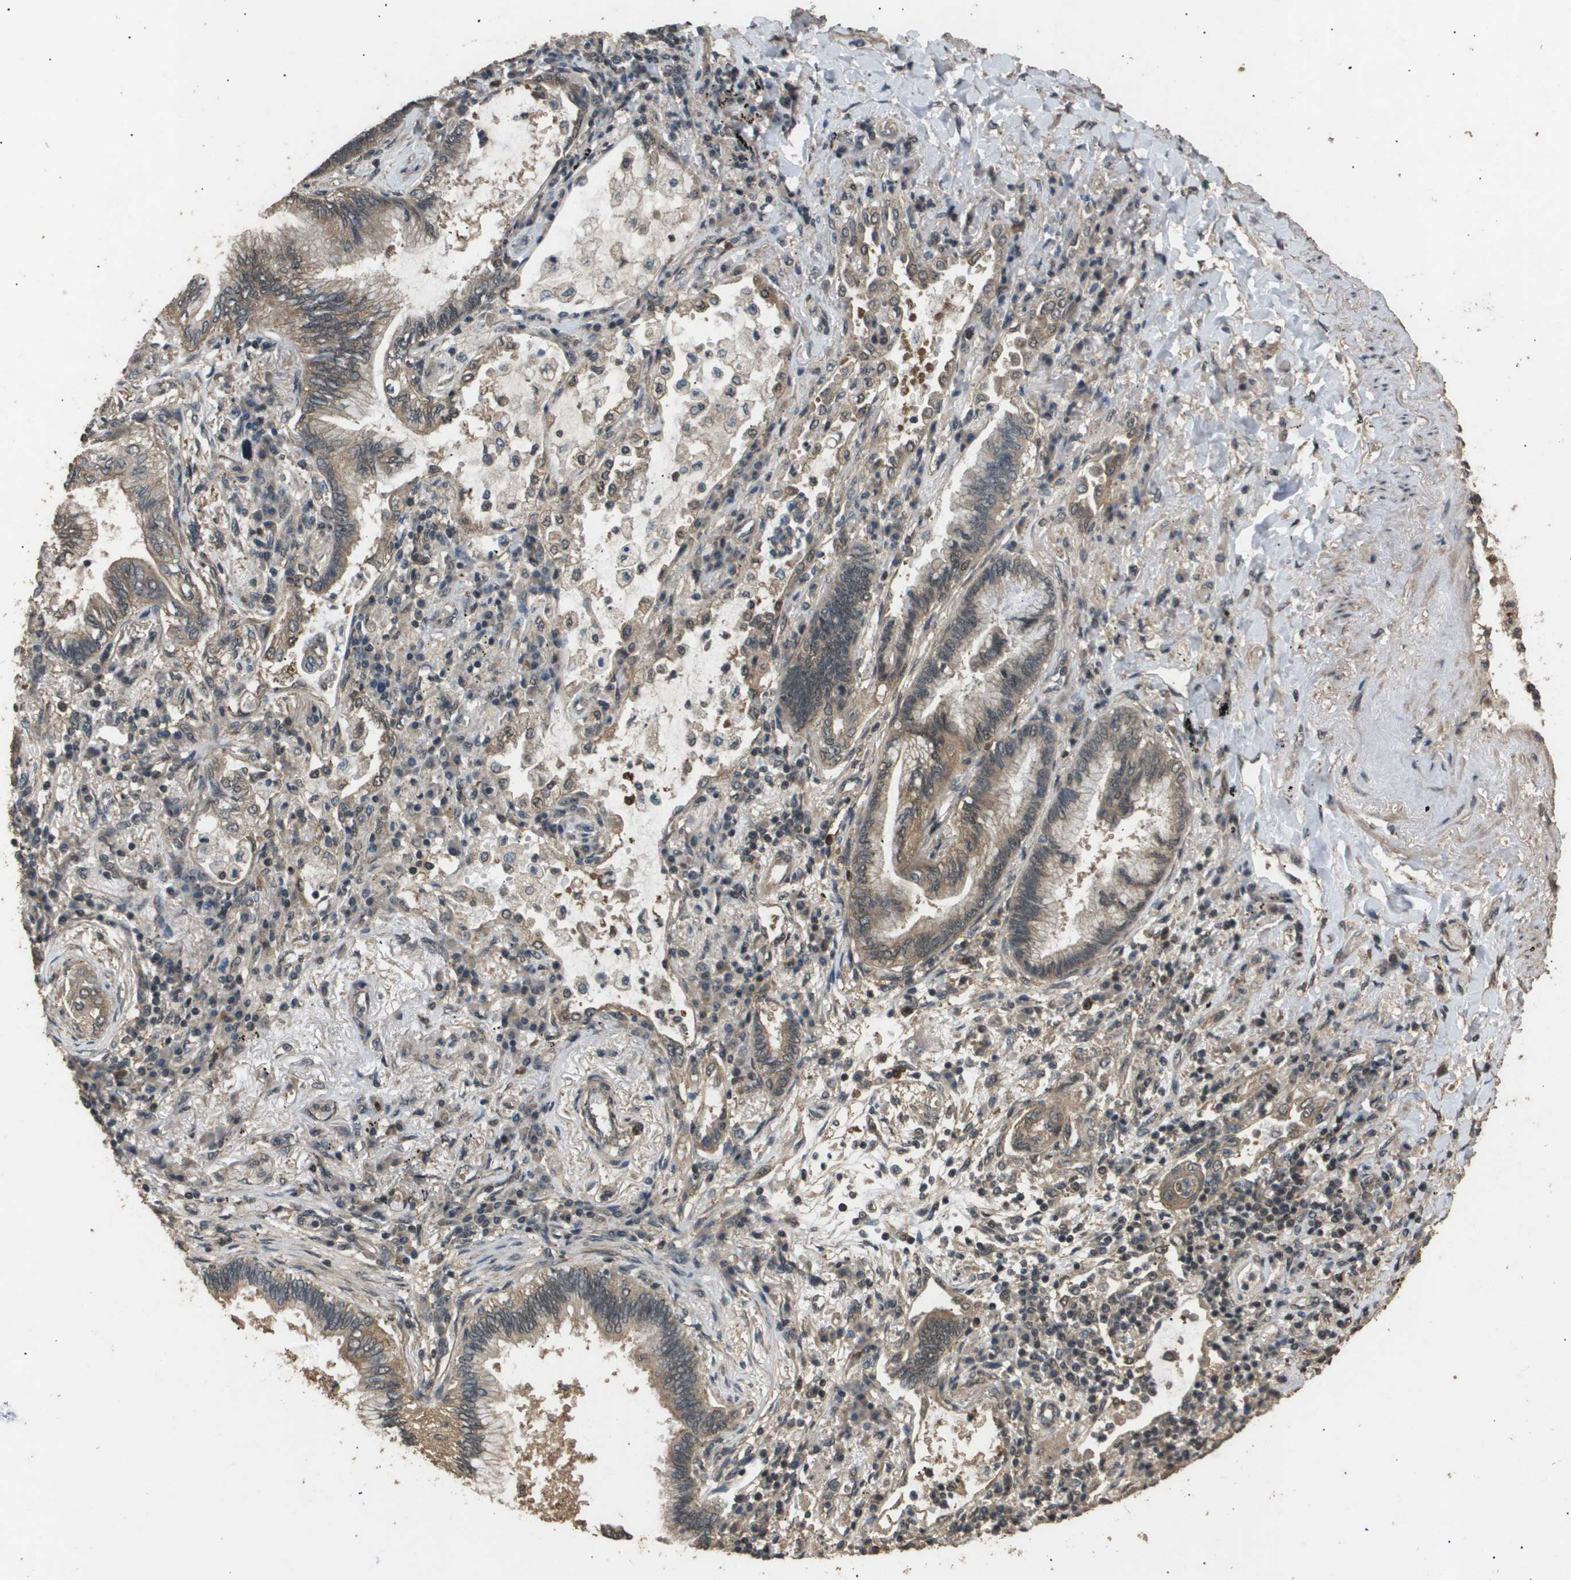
{"staining": {"intensity": "weak", "quantity": ">75%", "location": "cytoplasmic/membranous"}, "tissue": "lung cancer", "cell_type": "Tumor cells", "image_type": "cancer", "snomed": [{"axis": "morphology", "description": "Normal tissue, NOS"}, {"axis": "morphology", "description": "Adenocarcinoma, NOS"}, {"axis": "topography", "description": "Bronchus"}, {"axis": "topography", "description": "Lung"}], "caption": "Adenocarcinoma (lung) tissue exhibits weak cytoplasmic/membranous positivity in approximately >75% of tumor cells The staining was performed using DAB (3,3'-diaminobenzidine), with brown indicating positive protein expression. Nuclei are stained blue with hematoxylin.", "gene": "ING1", "patient": {"sex": "female", "age": 70}}